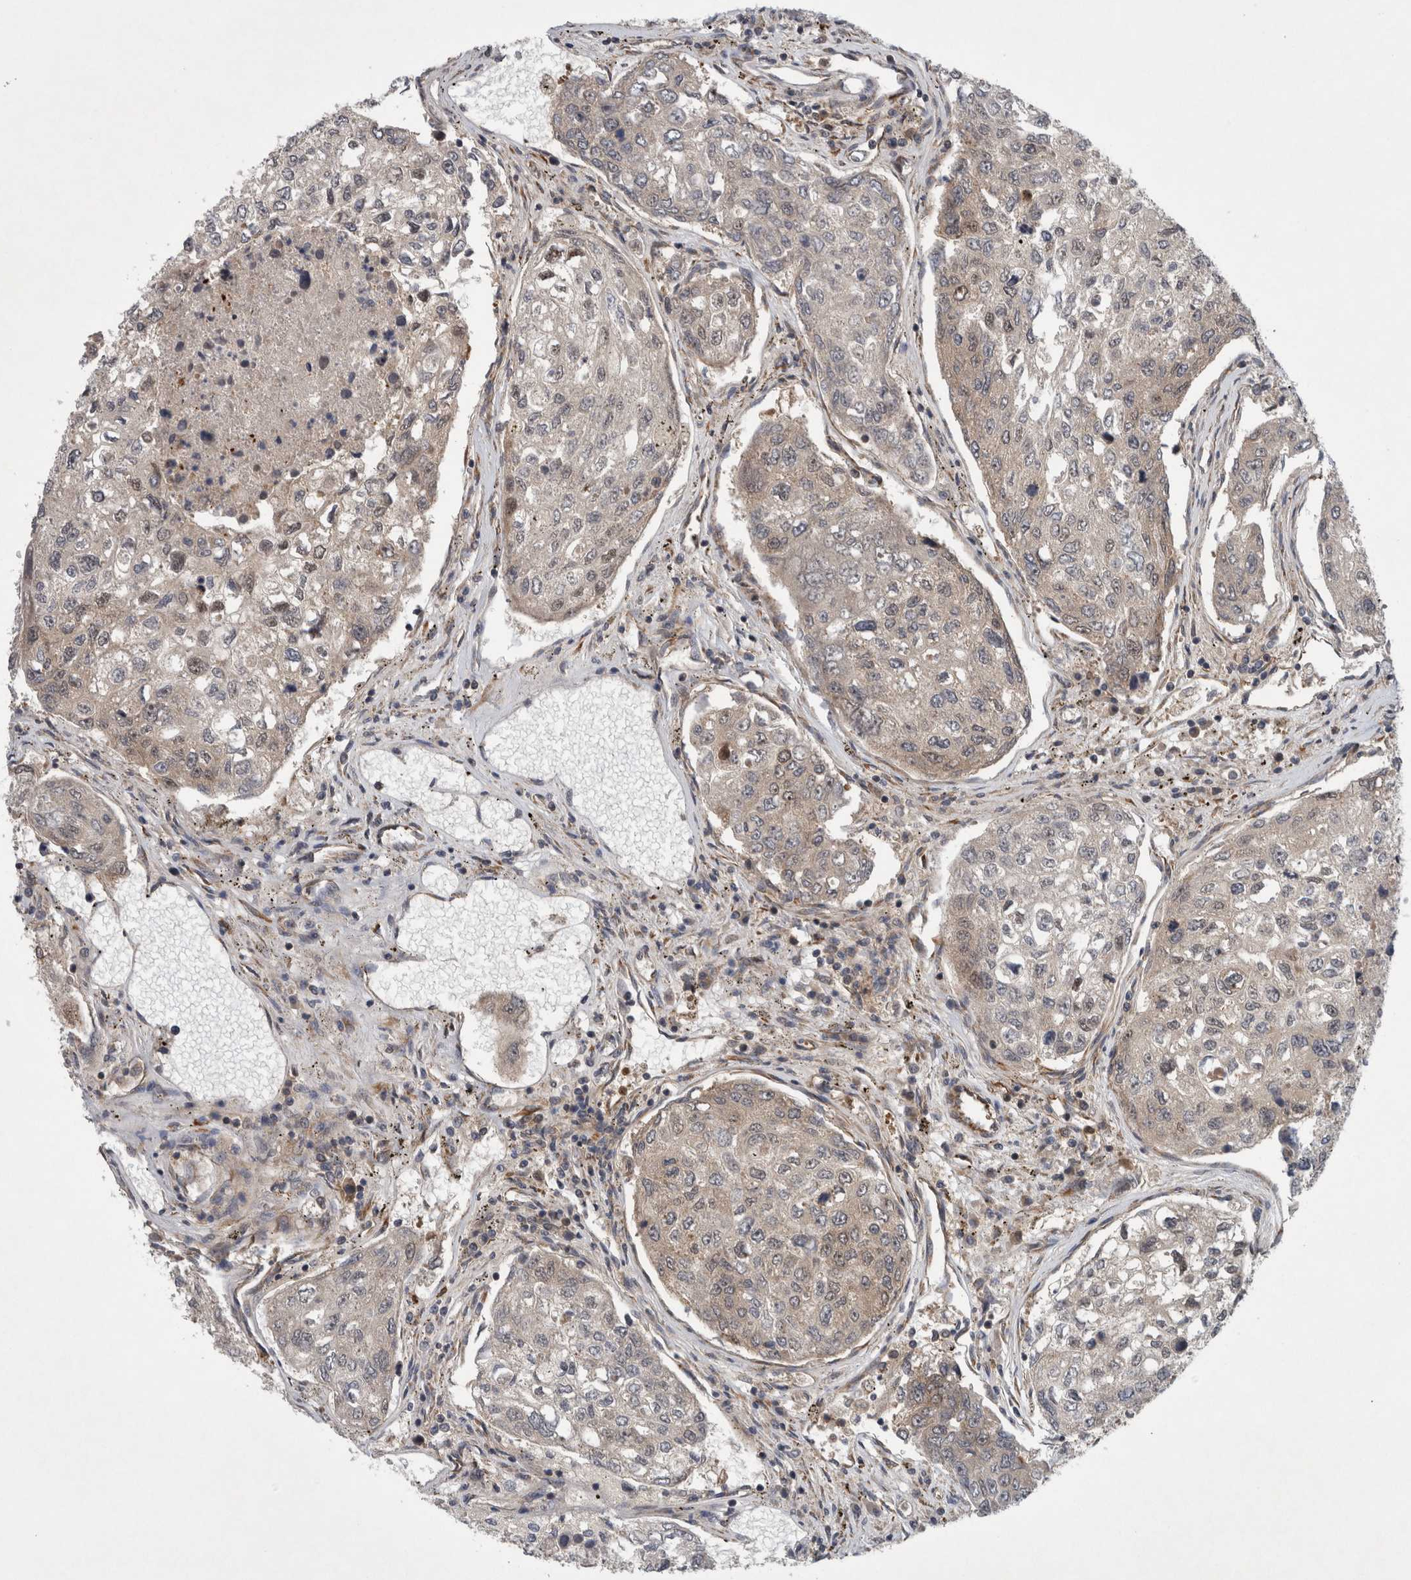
{"staining": {"intensity": "negative", "quantity": "none", "location": "none"}, "tissue": "urothelial cancer", "cell_type": "Tumor cells", "image_type": "cancer", "snomed": [{"axis": "morphology", "description": "Urothelial carcinoma, High grade"}, {"axis": "topography", "description": "Lymph node"}, {"axis": "topography", "description": "Urinary bladder"}], "caption": "Histopathology image shows no significant protein expression in tumor cells of urothelial cancer.", "gene": "PDCD2", "patient": {"sex": "male", "age": 51}}